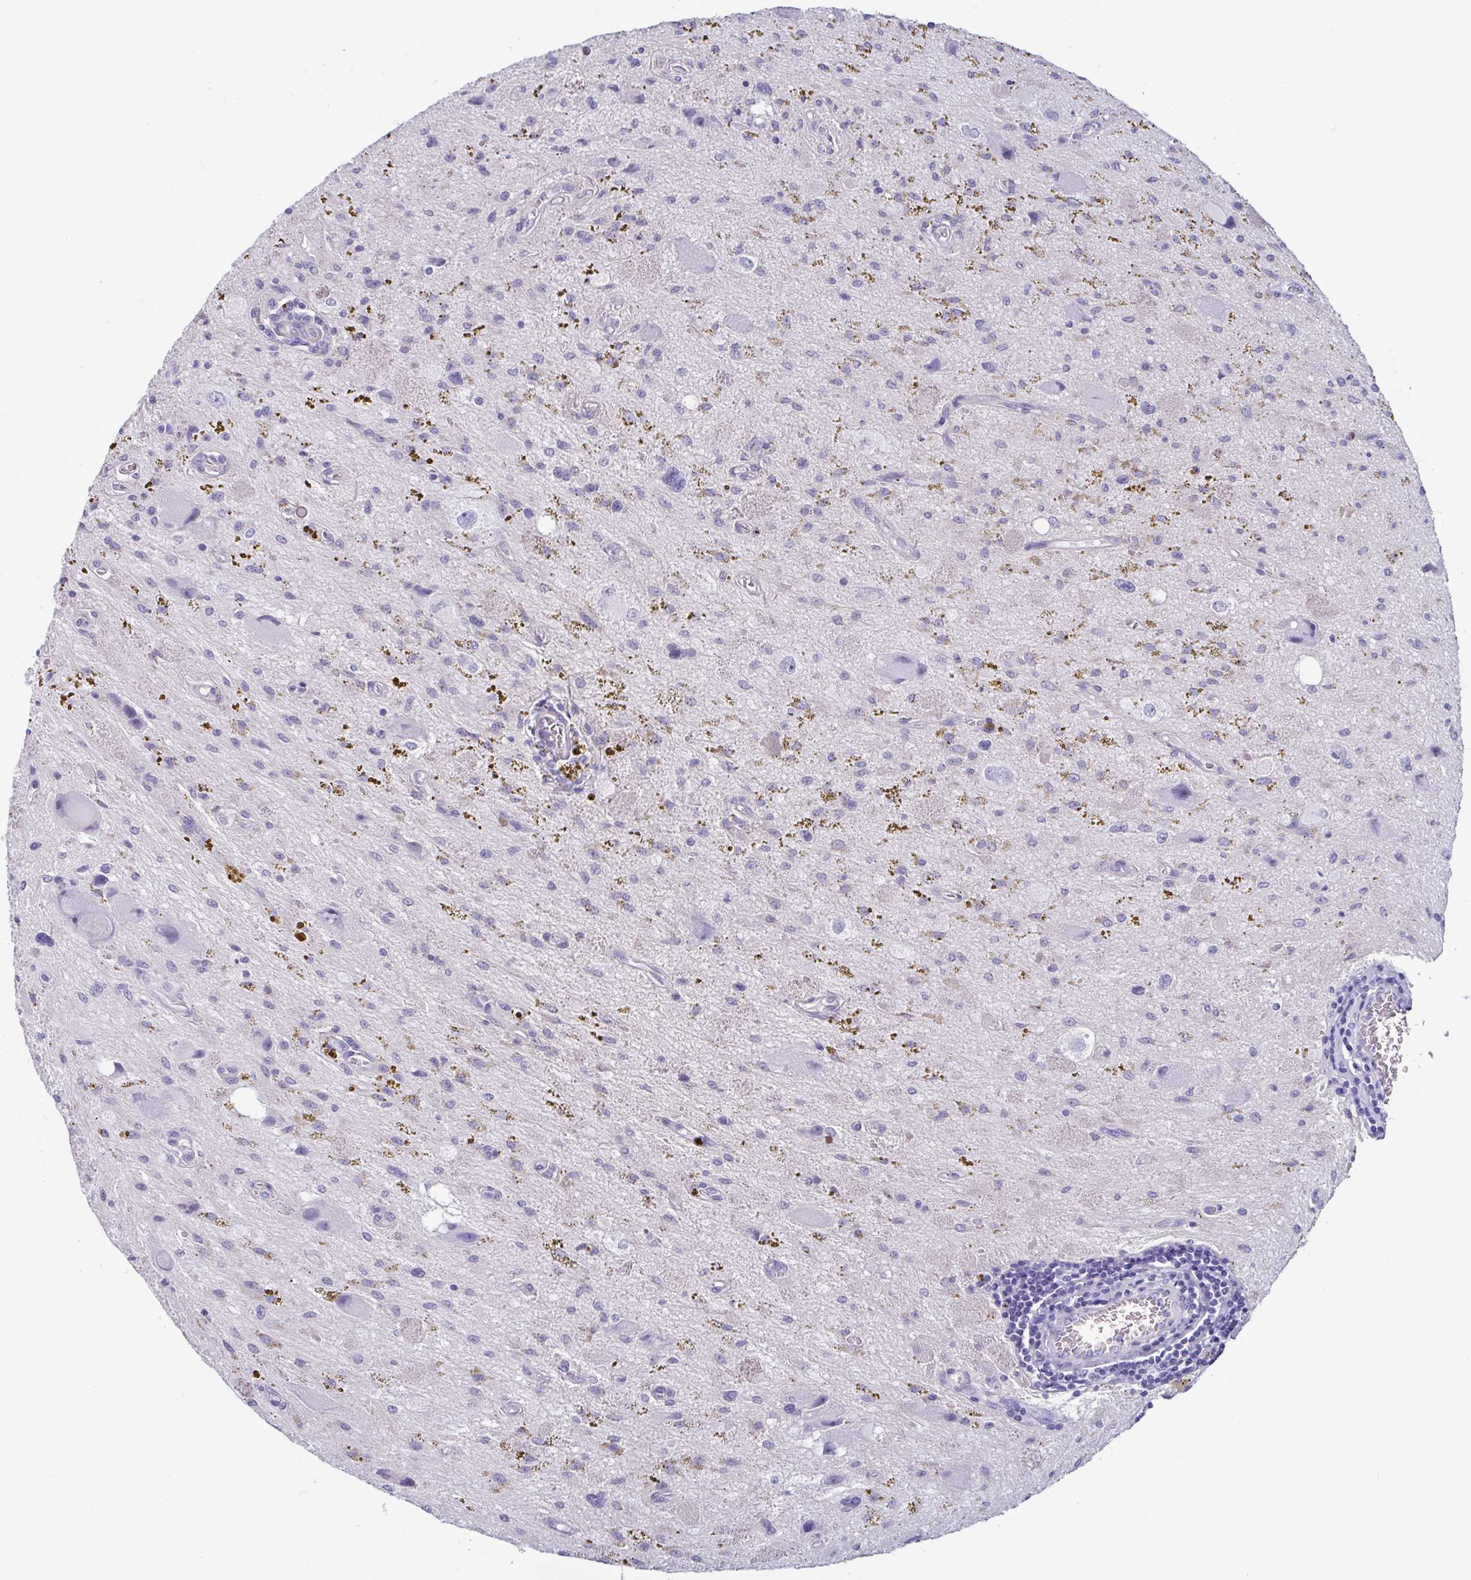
{"staining": {"intensity": "negative", "quantity": "none", "location": "none"}, "tissue": "glioma", "cell_type": "Tumor cells", "image_type": "cancer", "snomed": [{"axis": "morphology", "description": "Glioma, malignant, Low grade"}, {"axis": "topography", "description": "Cerebellum"}], "caption": "Immunohistochemistry (IHC) of human low-grade glioma (malignant) exhibits no expression in tumor cells. (Brightfield microscopy of DAB immunohistochemistry (IHC) at high magnification).", "gene": "MORC4", "patient": {"sex": "female", "age": 14}}